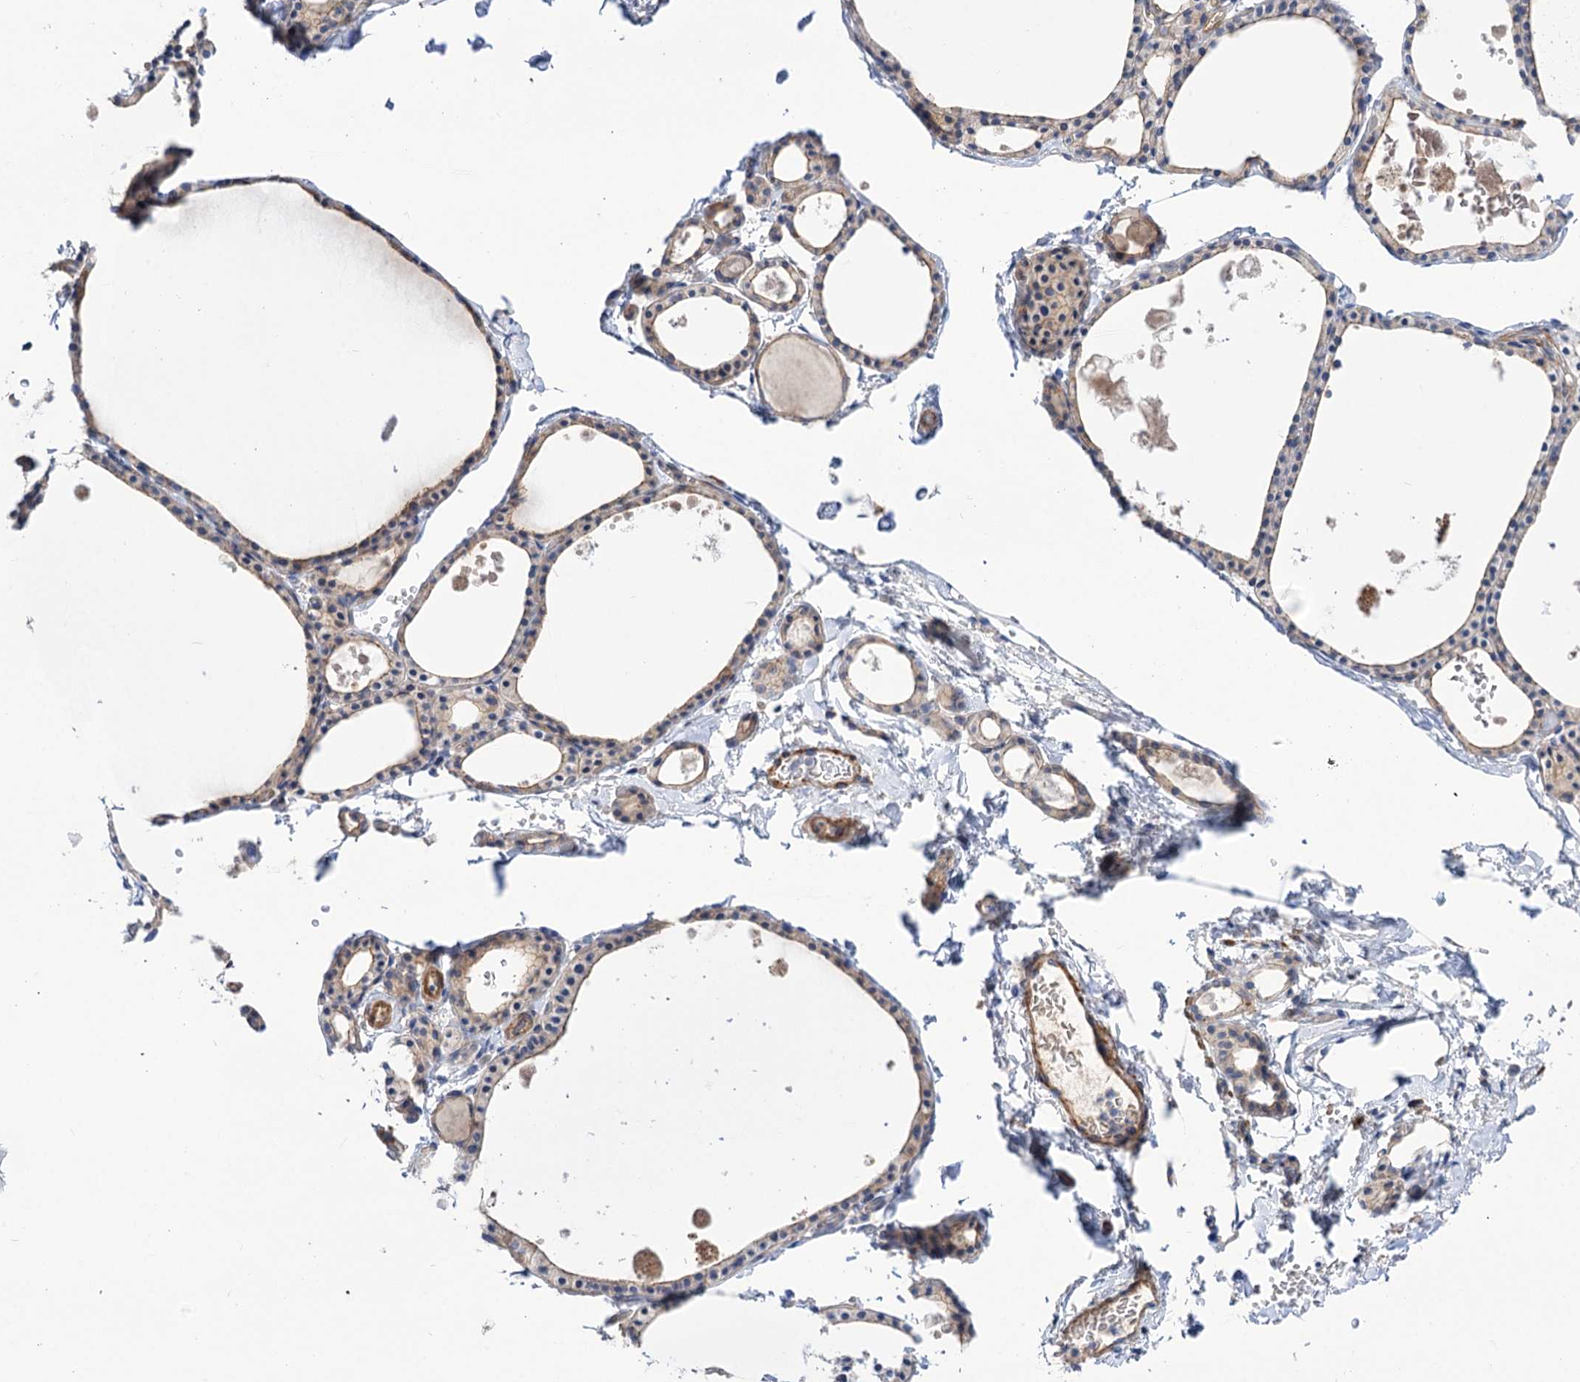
{"staining": {"intensity": "moderate", "quantity": "25%-75%", "location": "cytoplasmic/membranous"}, "tissue": "thyroid gland", "cell_type": "Glandular cells", "image_type": "normal", "snomed": [{"axis": "morphology", "description": "Normal tissue, NOS"}, {"axis": "topography", "description": "Thyroid gland"}], "caption": "Moderate cytoplasmic/membranous expression for a protein is identified in about 25%-75% of glandular cells of normal thyroid gland using immunohistochemistry.", "gene": "NUDCD2", "patient": {"sex": "male", "age": 56}}